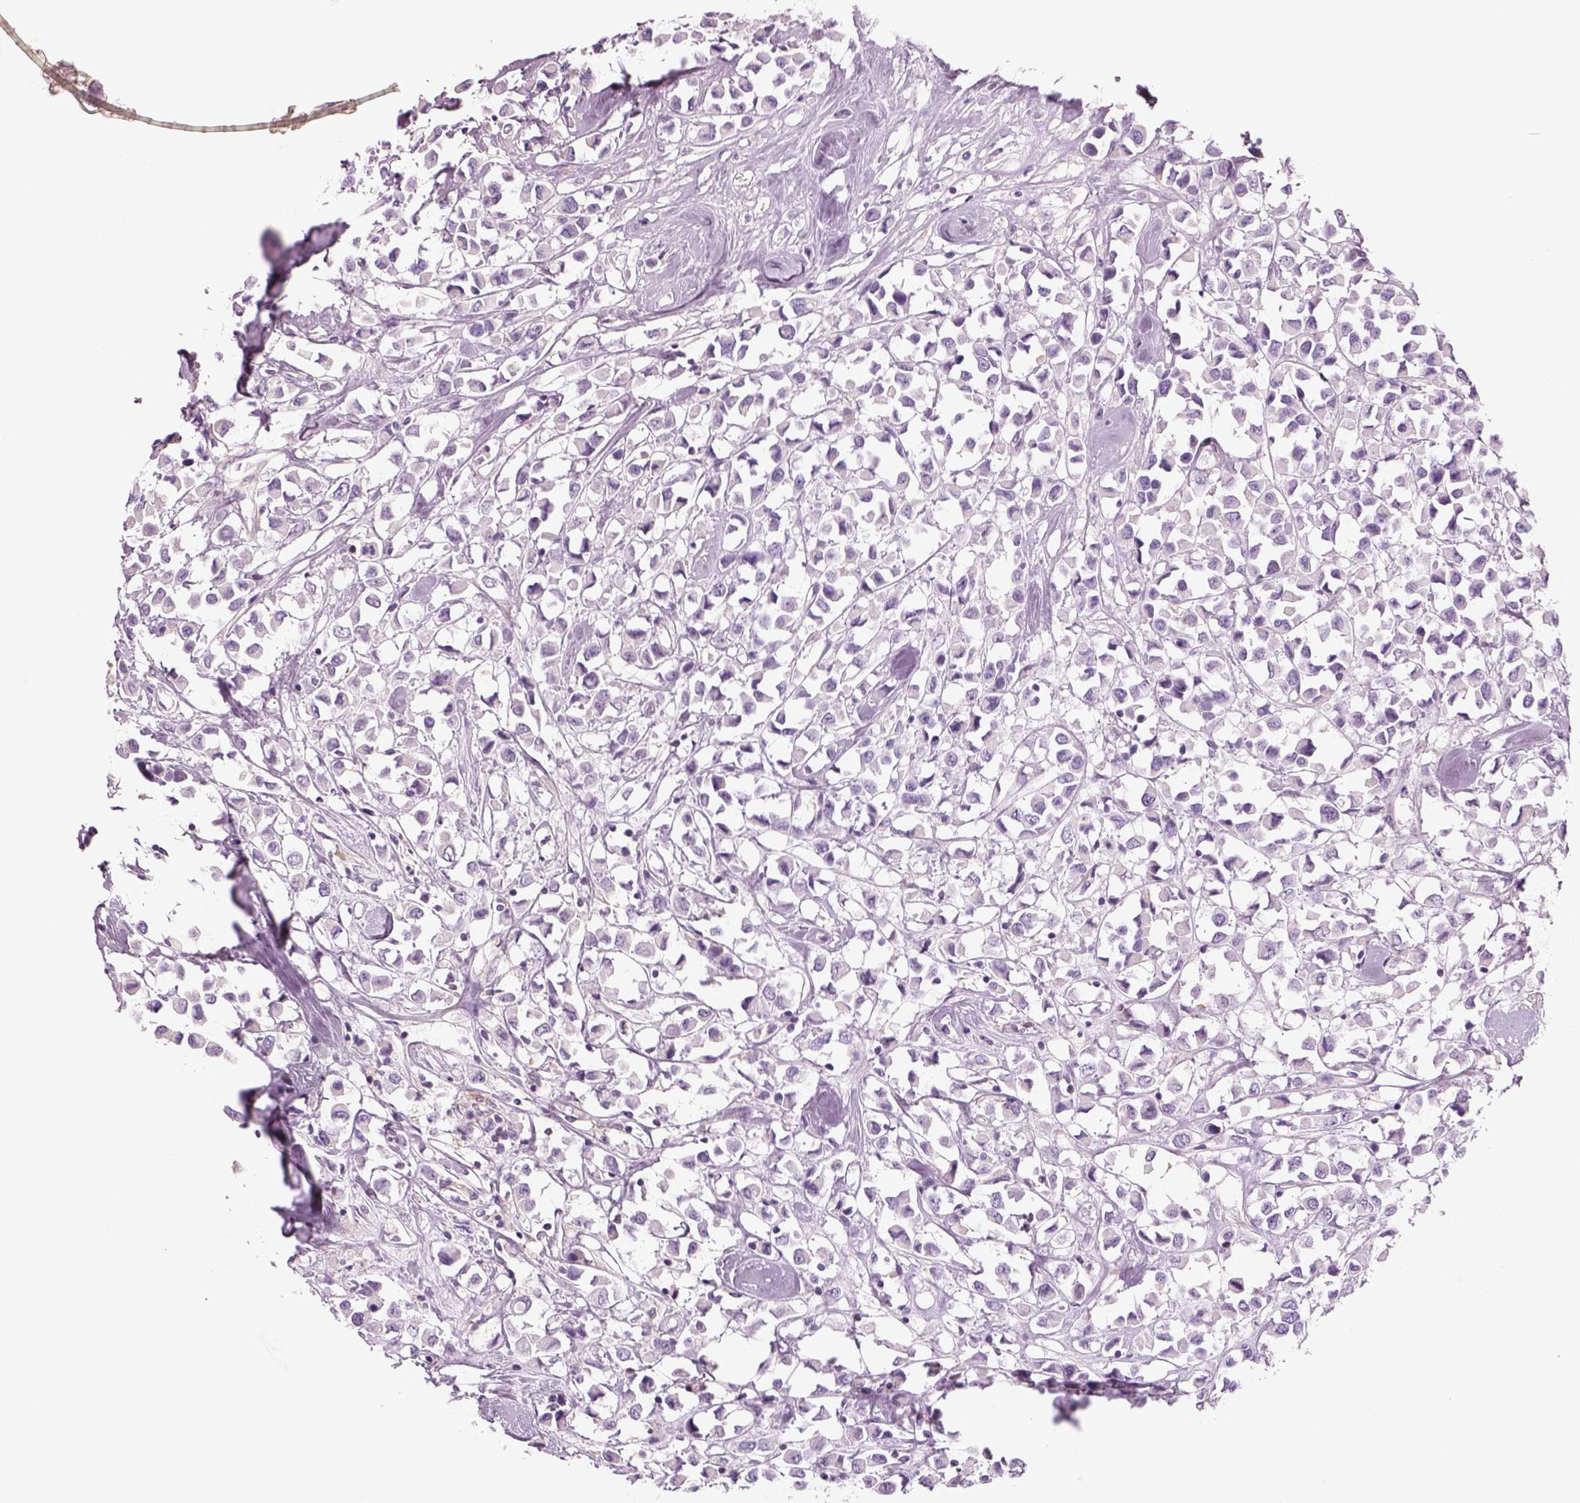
{"staining": {"intensity": "negative", "quantity": "none", "location": "none"}, "tissue": "breast cancer", "cell_type": "Tumor cells", "image_type": "cancer", "snomed": [{"axis": "morphology", "description": "Duct carcinoma"}, {"axis": "topography", "description": "Breast"}], "caption": "Immunohistochemistry (IHC) histopathology image of human invasive ductal carcinoma (breast) stained for a protein (brown), which exhibits no positivity in tumor cells. The staining was performed using DAB to visualize the protein expression in brown, while the nuclei were stained in blue with hematoxylin (Magnification: 20x).", "gene": "SLC1A7", "patient": {"sex": "female", "age": 61}}